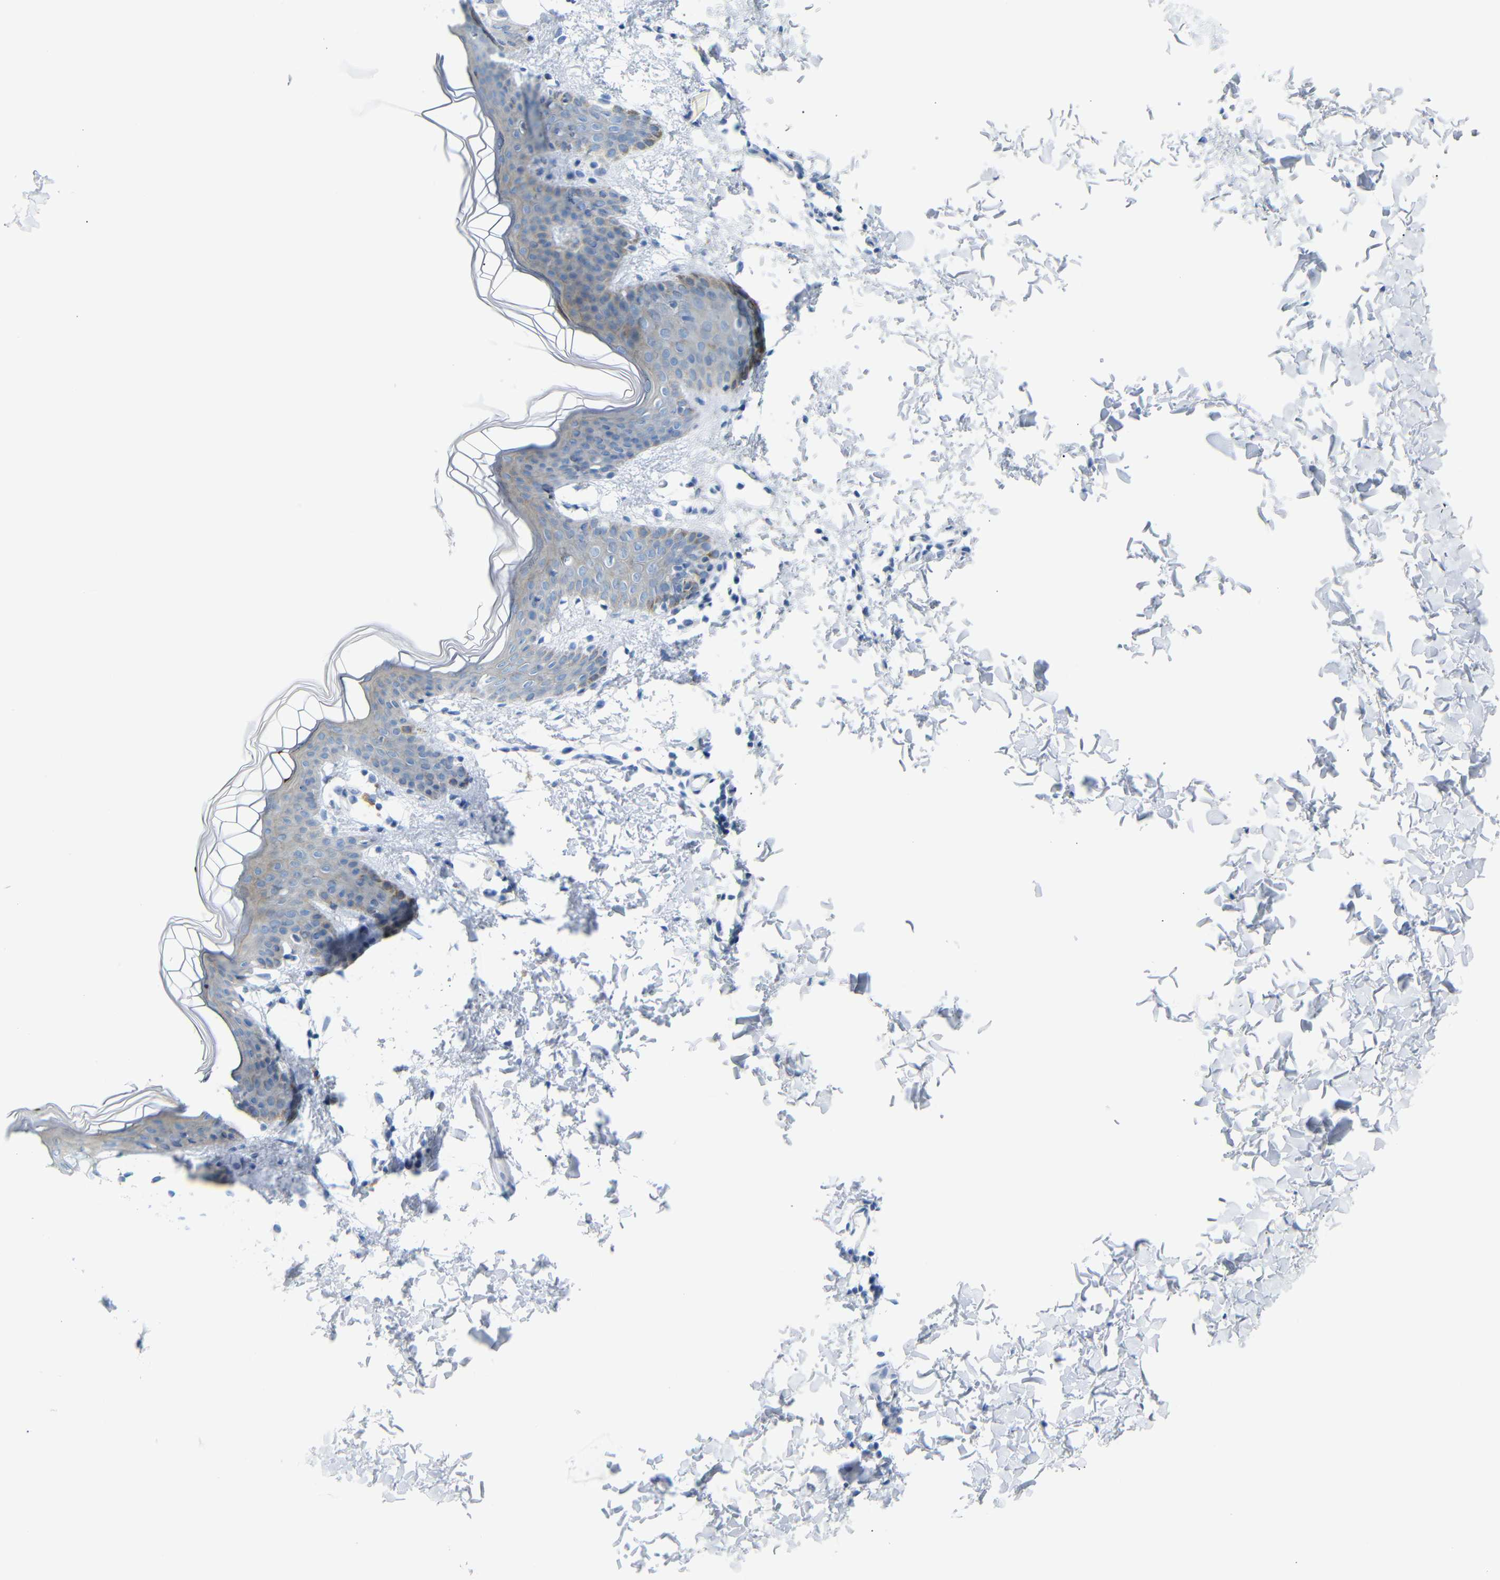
{"staining": {"intensity": "negative", "quantity": "none", "location": "none"}, "tissue": "skin", "cell_type": "Fibroblasts", "image_type": "normal", "snomed": [{"axis": "morphology", "description": "Normal tissue, NOS"}, {"axis": "topography", "description": "Skin"}], "caption": "High power microscopy micrograph of an IHC histopathology image of benign skin, revealing no significant staining in fibroblasts.", "gene": "FCRL1", "patient": {"sex": "female", "age": 17}}